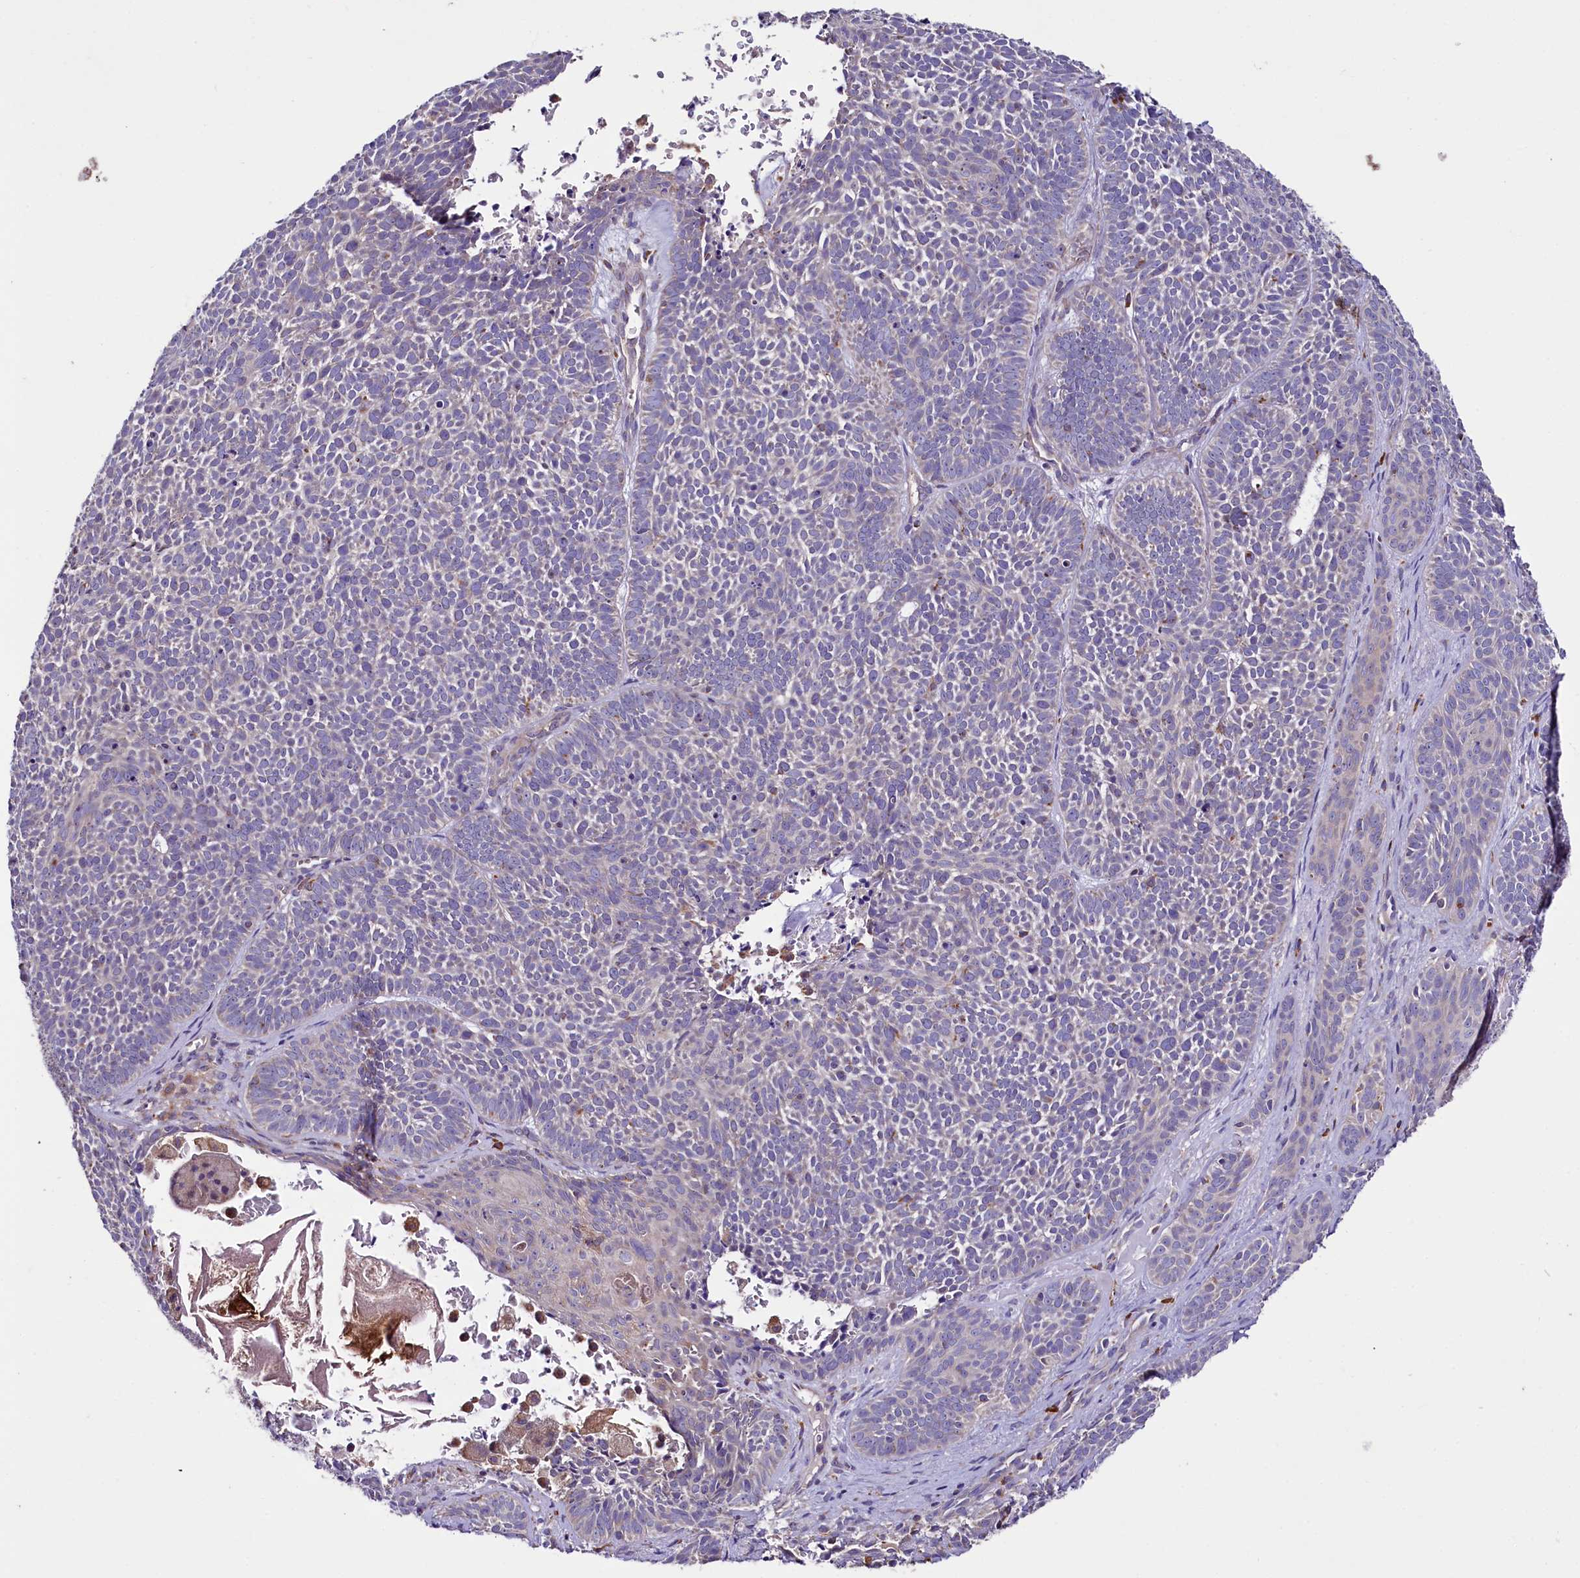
{"staining": {"intensity": "negative", "quantity": "none", "location": "none"}, "tissue": "skin cancer", "cell_type": "Tumor cells", "image_type": "cancer", "snomed": [{"axis": "morphology", "description": "Basal cell carcinoma"}, {"axis": "topography", "description": "Skin"}], "caption": "Immunohistochemistry image of human skin cancer (basal cell carcinoma) stained for a protein (brown), which exhibits no positivity in tumor cells.", "gene": "ZNF45", "patient": {"sex": "male", "age": 85}}